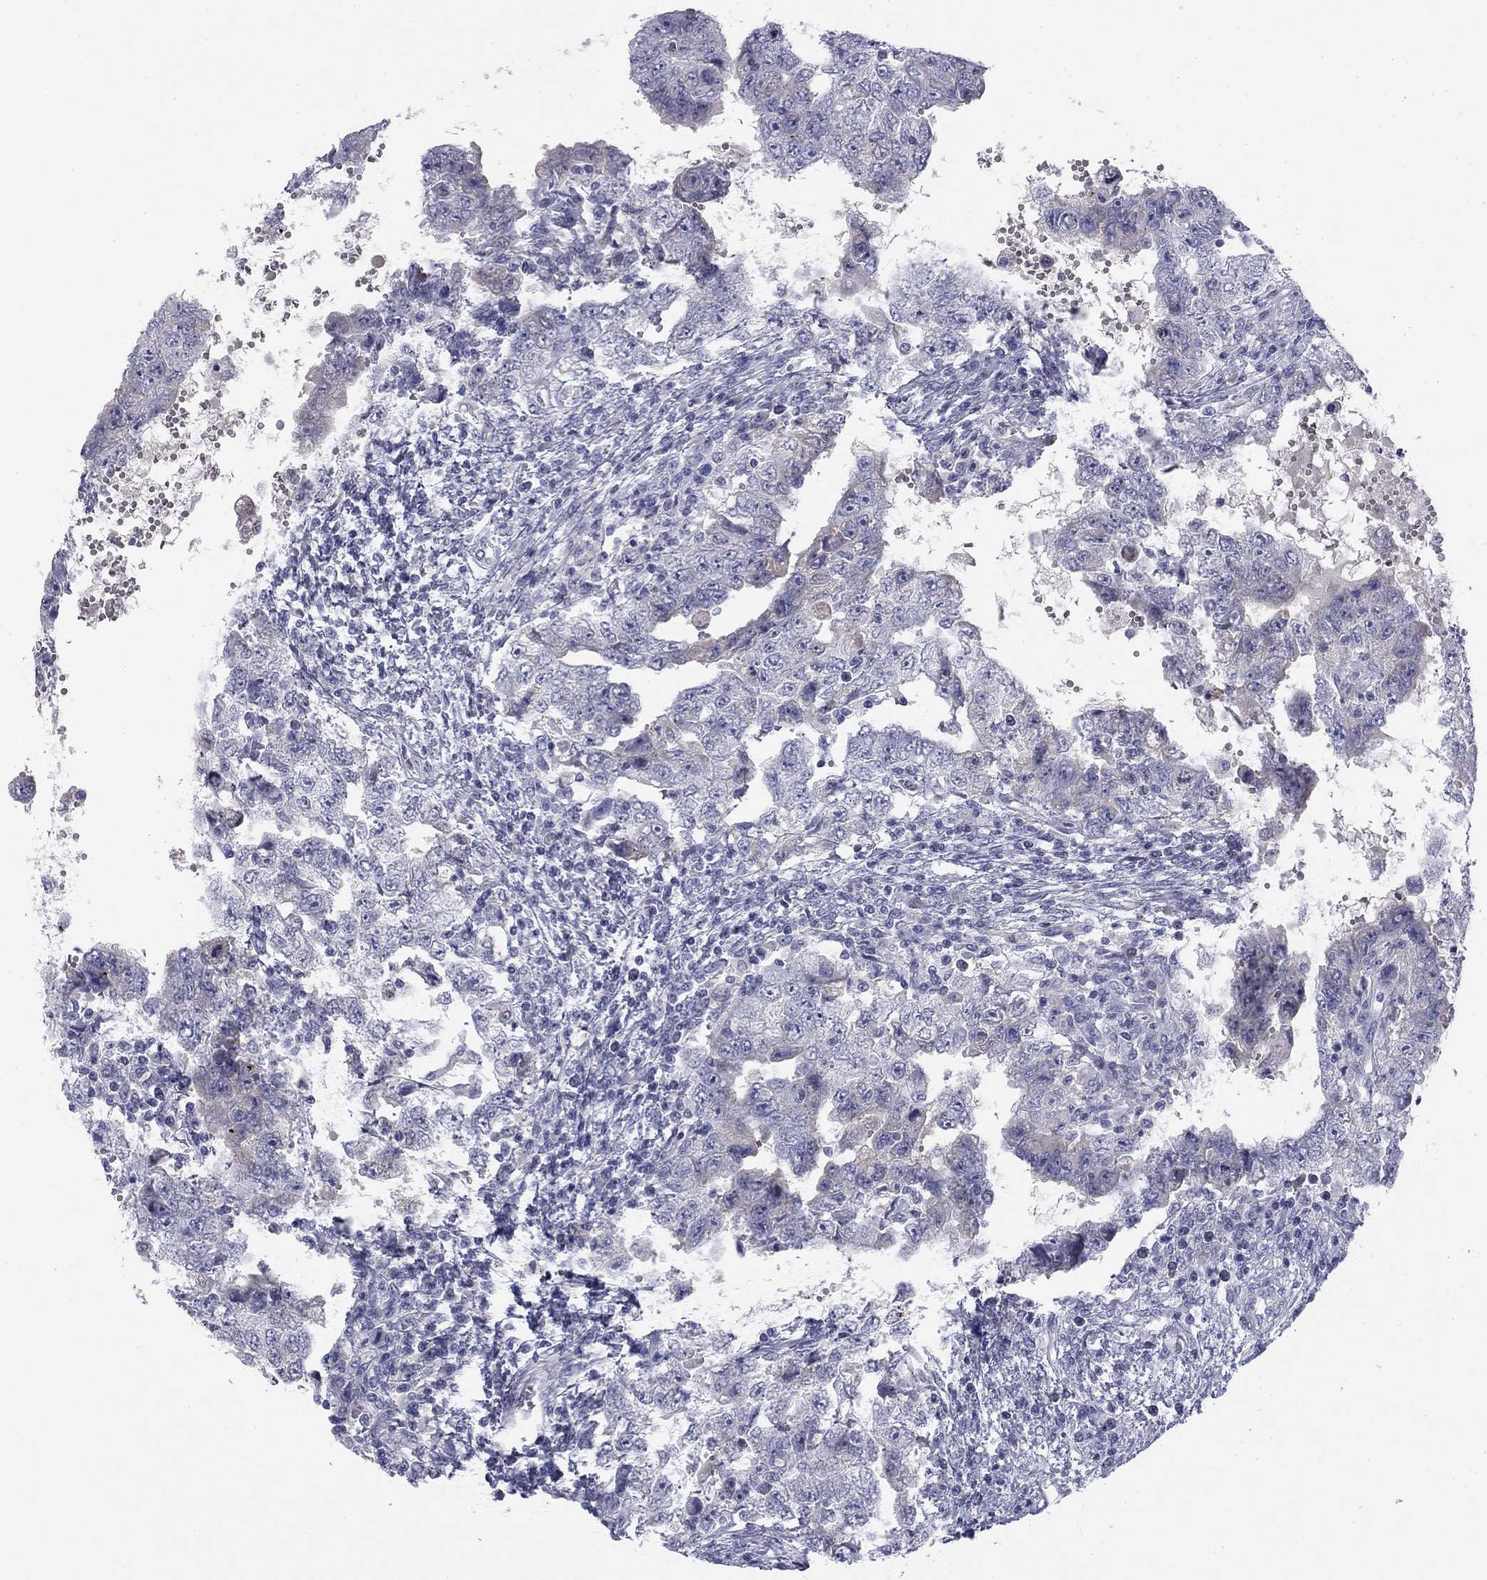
{"staining": {"intensity": "negative", "quantity": "none", "location": "none"}, "tissue": "testis cancer", "cell_type": "Tumor cells", "image_type": "cancer", "snomed": [{"axis": "morphology", "description": "Carcinoma, Embryonal, NOS"}, {"axis": "topography", "description": "Testis"}], "caption": "Immunohistochemistry of human testis embryonal carcinoma reveals no staining in tumor cells.", "gene": "TFAP2B", "patient": {"sex": "male", "age": 26}}